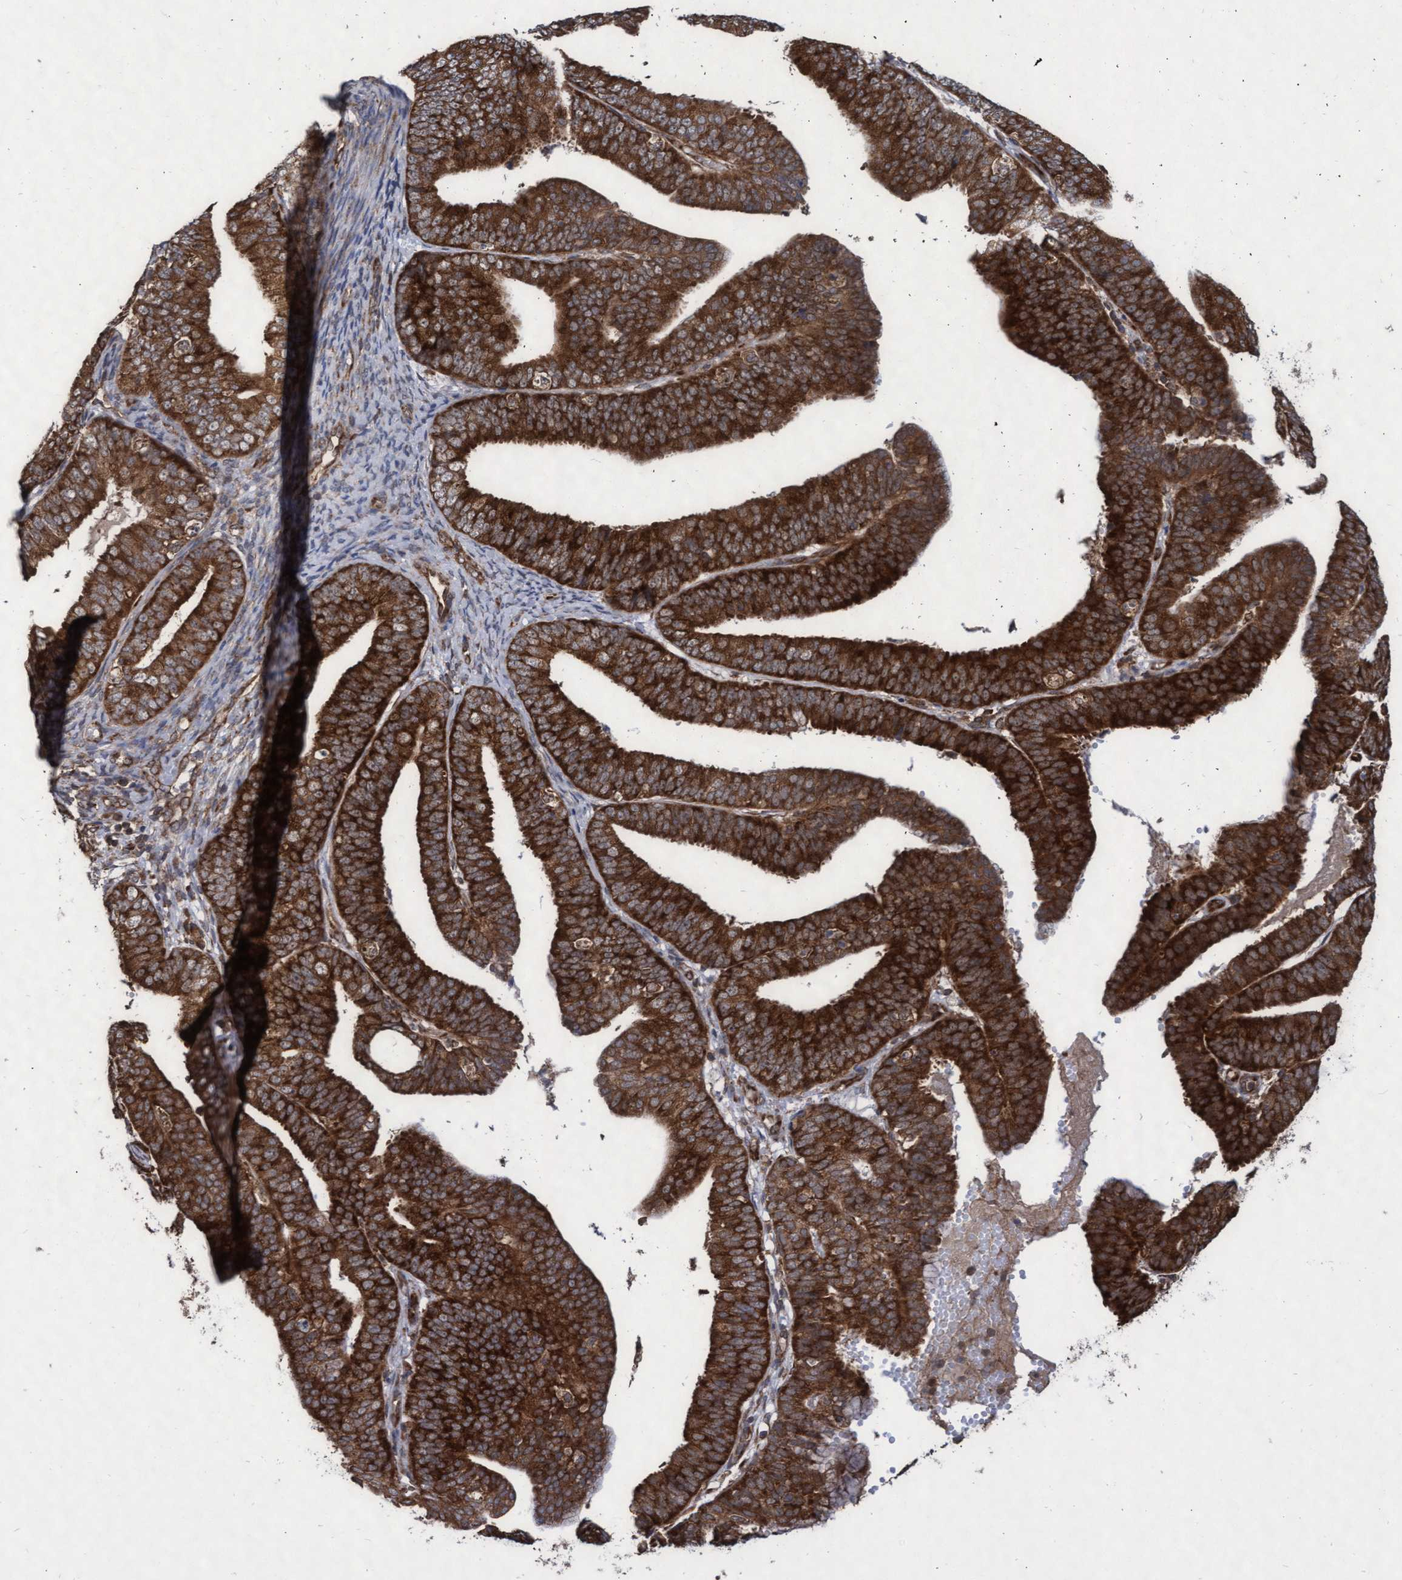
{"staining": {"intensity": "strong", "quantity": ">75%", "location": "cytoplasmic/membranous"}, "tissue": "endometrial cancer", "cell_type": "Tumor cells", "image_type": "cancer", "snomed": [{"axis": "morphology", "description": "Adenocarcinoma, NOS"}, {"axis": "topography", "description": "Endometrium"}], "caption": "Human adenocarcinoma (endometrial) stained for a protein (brown) exhibits strong cytoplasmic/membranous positive staining in about >75% of tumor cells.", "gene": "ABCF2", "patient": {"sex": "female", "age": 63}}